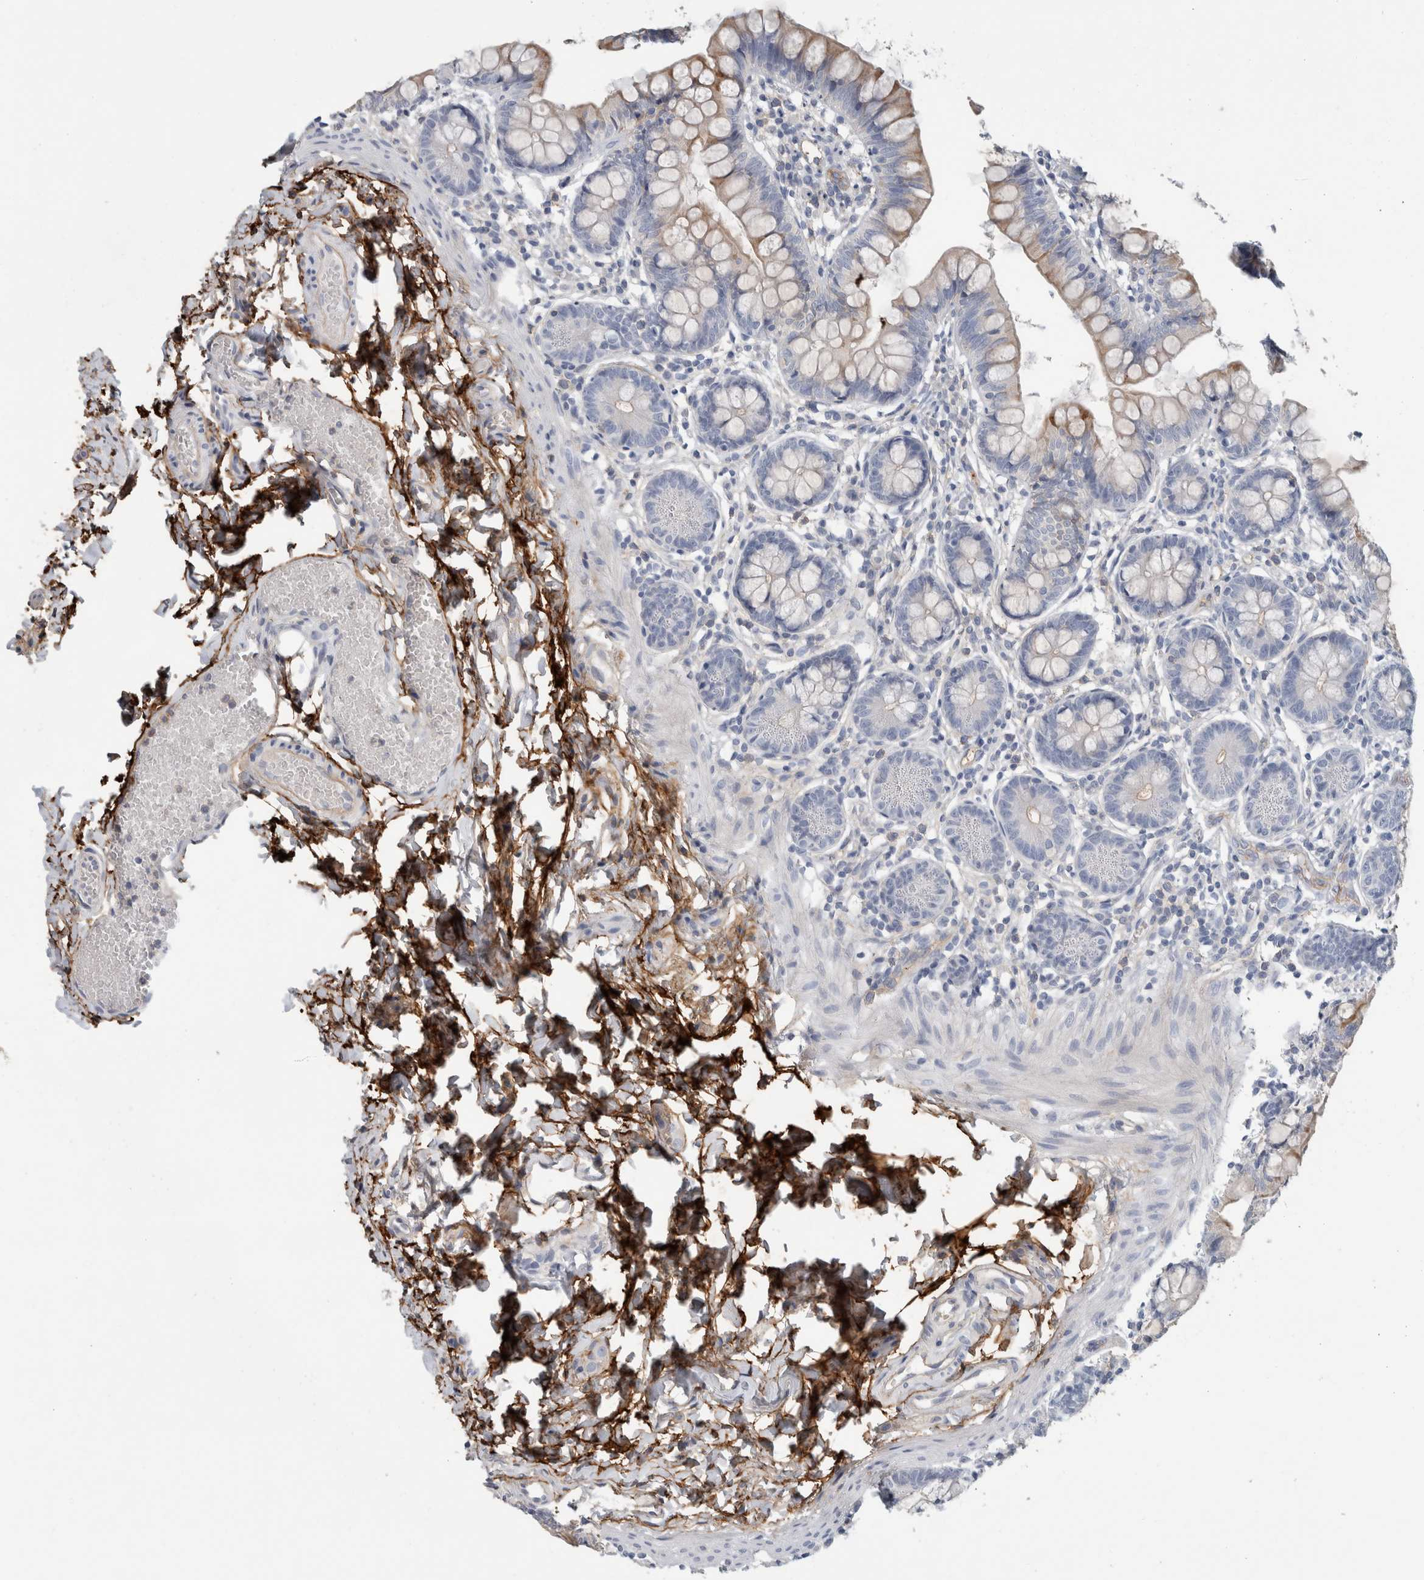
{"staining": {"intensity": "weak", "quantity": "<25%", "location": "cytoplasmic/membranous"}, "tissue": "small intestine", "cell_type": "Glandular cells", "image_type": "normal", "snomed": [{"axis": "morphology", "description": "Normal tissue, NOS"}, {"axis": "topography", "description": "Small intestine"}], "caption": "DAB (3,3'-diaminobenzidine) immunohistochemical staining of benign small intestine exhibits no significant expression in glandular cells. (Brightfield microscopy of DAB immunohistochemistry (IHC) at high magnification).", "gene": "CD55", "patient": {"sex": "male", "age": 7}}